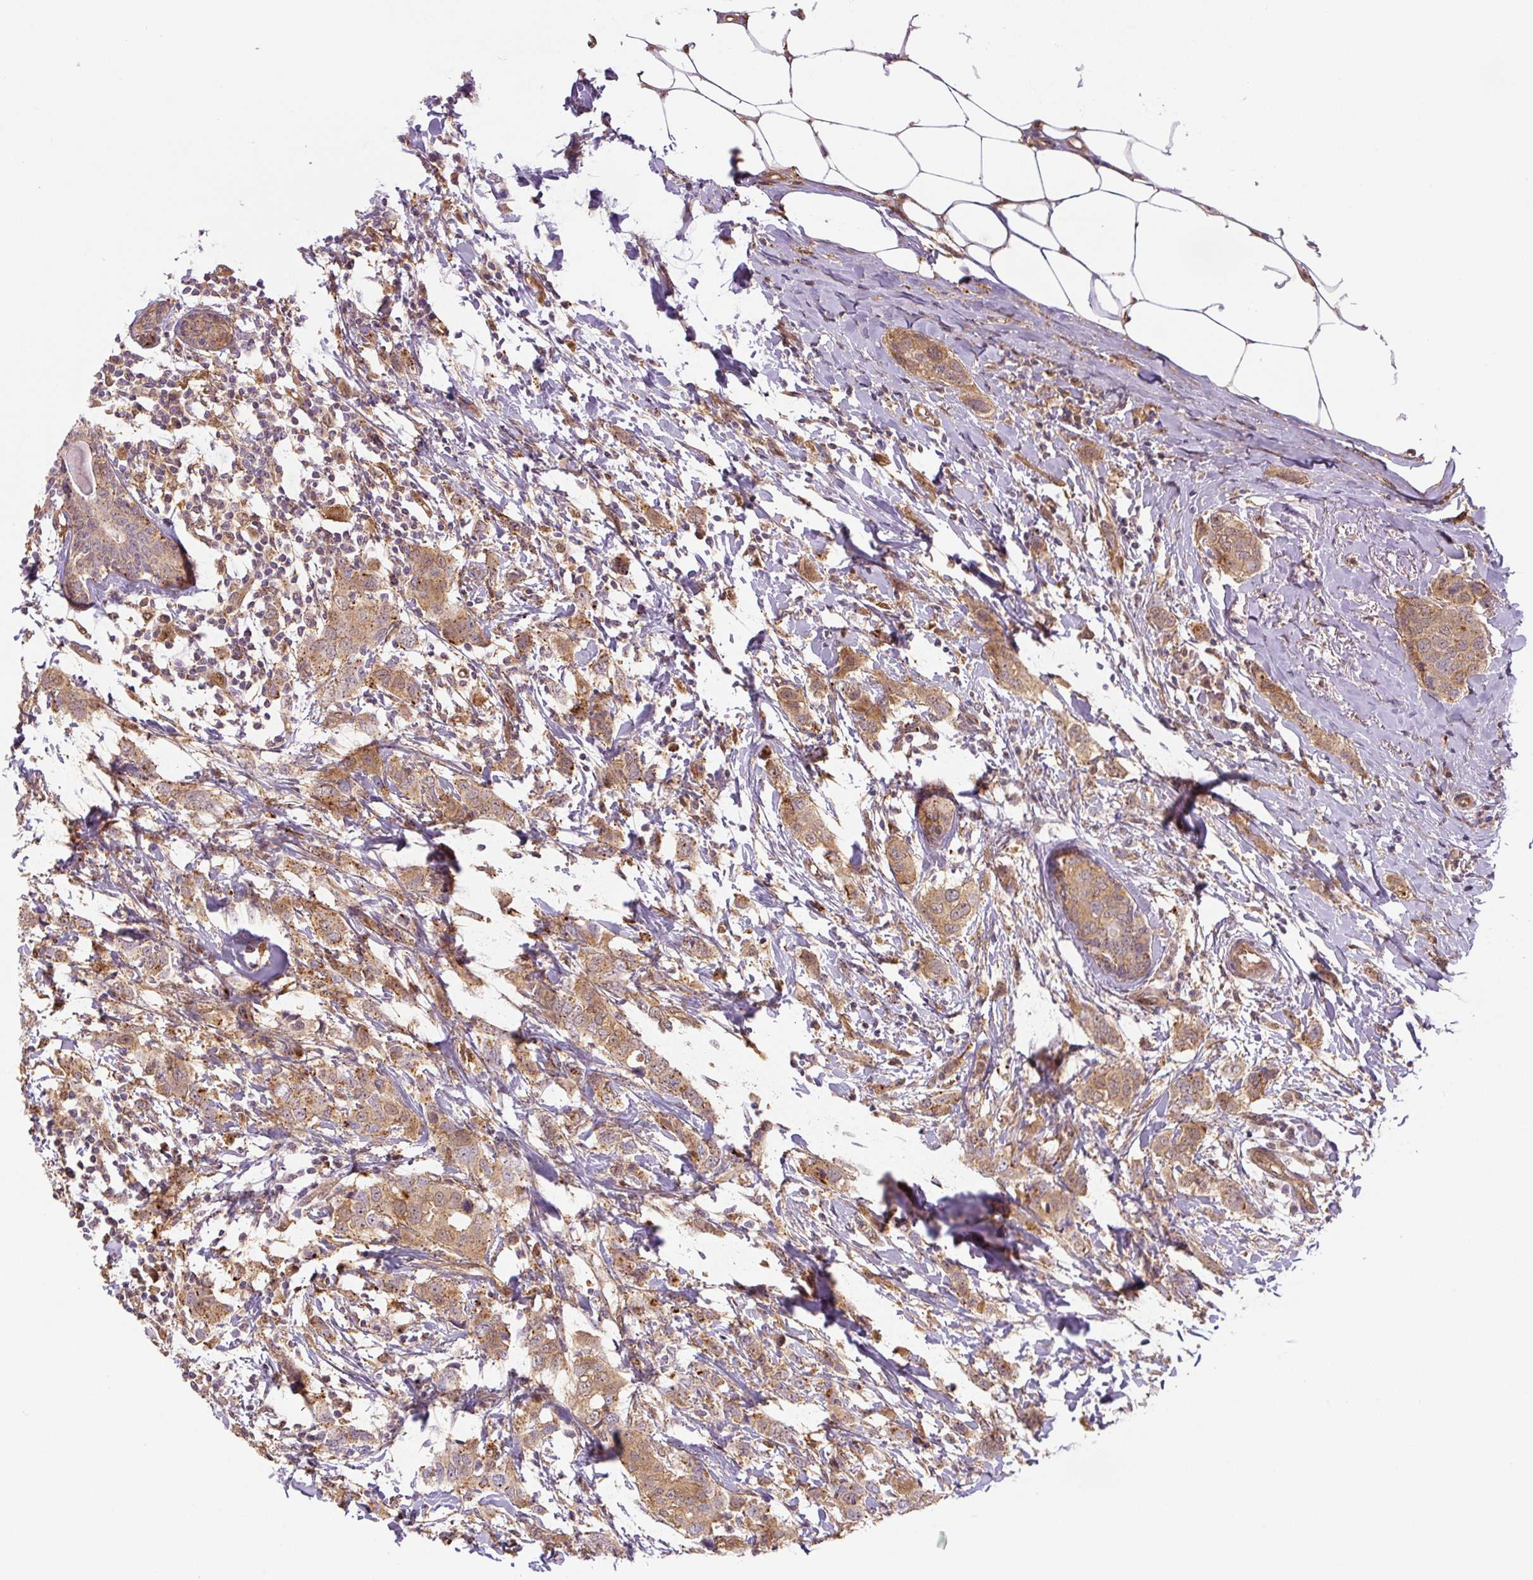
{"staining": {"intensity": "moderate", "quantity": ">75%", "location": "cytoplasmic/membranous"}, "tissue": "breast cancer", "cell_type": "Tumor cells", "image_type": "cancer", "snomed": [{"axis": "morphology", "description": "Duct carcinoma"}, {"axis": "topography", "description": "Breast"}], "caption": "This is an image of immunohistochemistry staining of breast cancer (invasive ductal carcinoma), which shows moderate positivity in the cytoplasmic/membranous of tumor cells.", "gene": "ZSWIM7", "patient": {"sex": "female", "age": 50}}